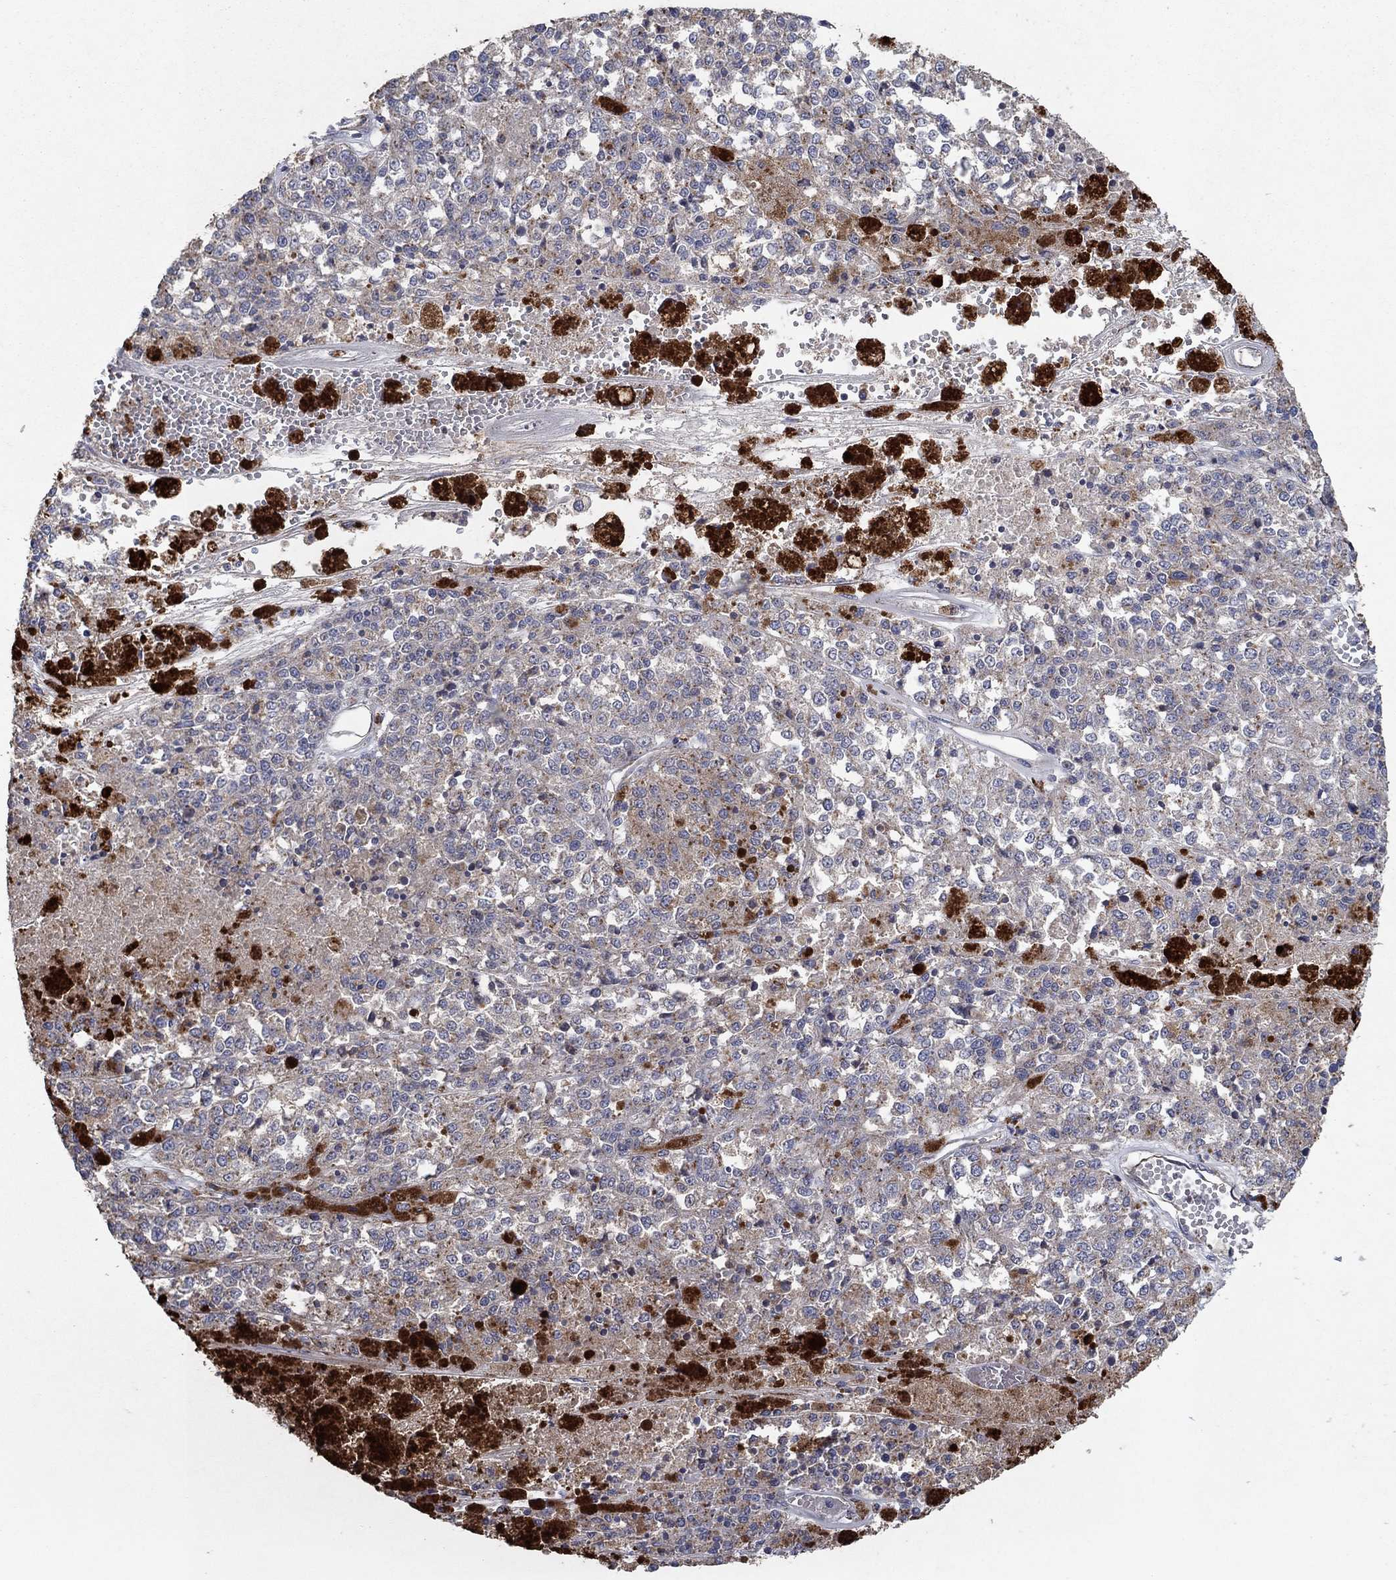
{"staining": {"intensity": "weak", "quantity": "25%-75%", "location": "cytoplasmic/membranous"}, "tissue": "melanoma", "cell_type": "Tumor cells", "image_type": "cancer", "snomed": [{"axis": "morphology", "description": "Malignant melanoma, Metastatic site"}, {"axis": "topography", "description": "Lymph node"}], "caption": "The photomicrograph reveals immunohistochemical staining of malignant melanoma (metastatic site). There is weak cytoplasmic/membranous expression is present in approximately 25%-75% of tumor cells. The protein is stained brown, and the nuclei are stained in blue (DAB (3,3'-diaminobenzidine) IHC with brightfield microscopy, high magnification).", "gene": "FRG1", "patient": {"sex": "female", "age": 64}}